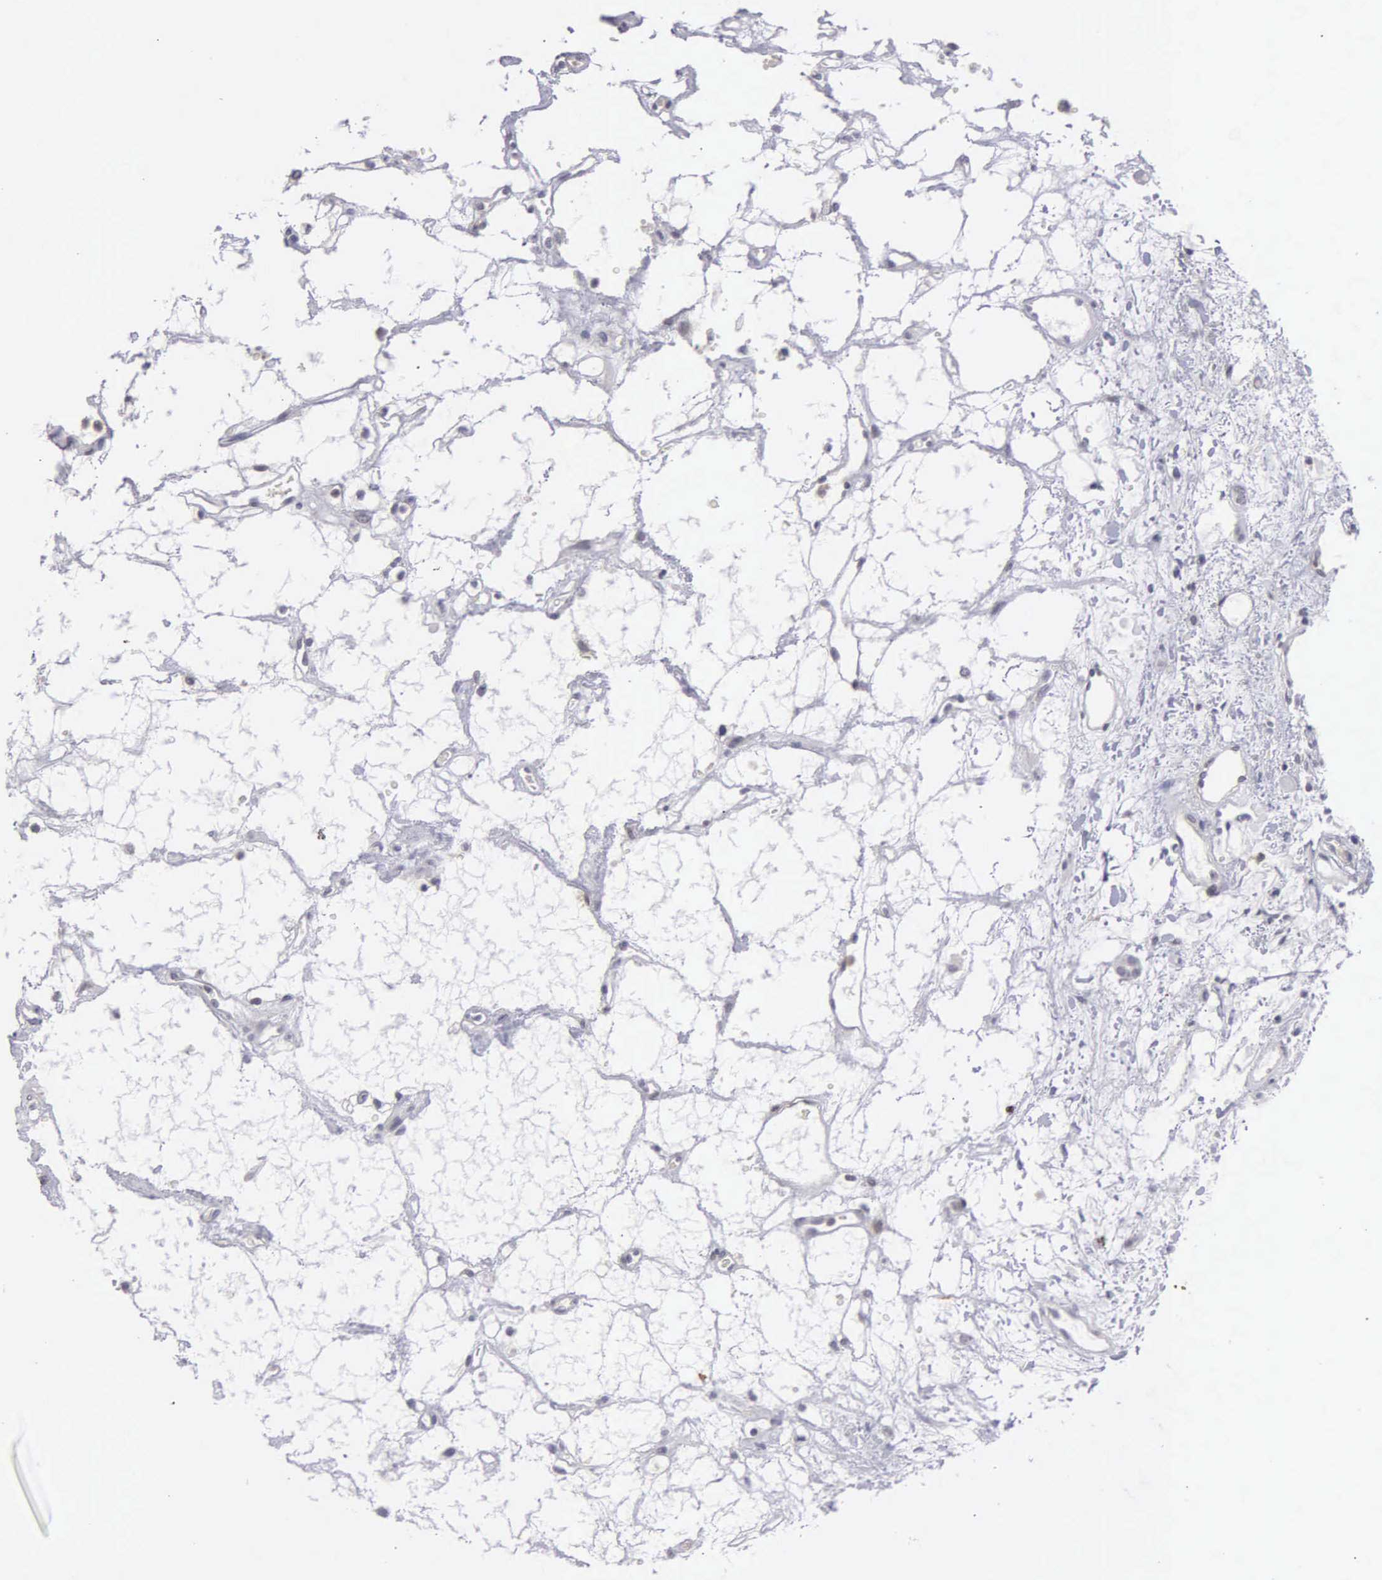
{"staining": {"intensity": "negative", "quantity": "none", "location": "none"}, "tissue": "renal cancer", "cell_type": "Tumor cells", "image_type": "cancer", "snomed": [{"axis": "morphology", "description": "Adenocarcinoma, NOS"}, {"axis": "topography", "description": "Kidney"}], "caption": "An immunohistochemistry histopathology image of renal cancer is shown. There is no staining in tumor cells of renal cancer.", "gene": "BRD1", "patient": {"sex": "female", "age": 60}}